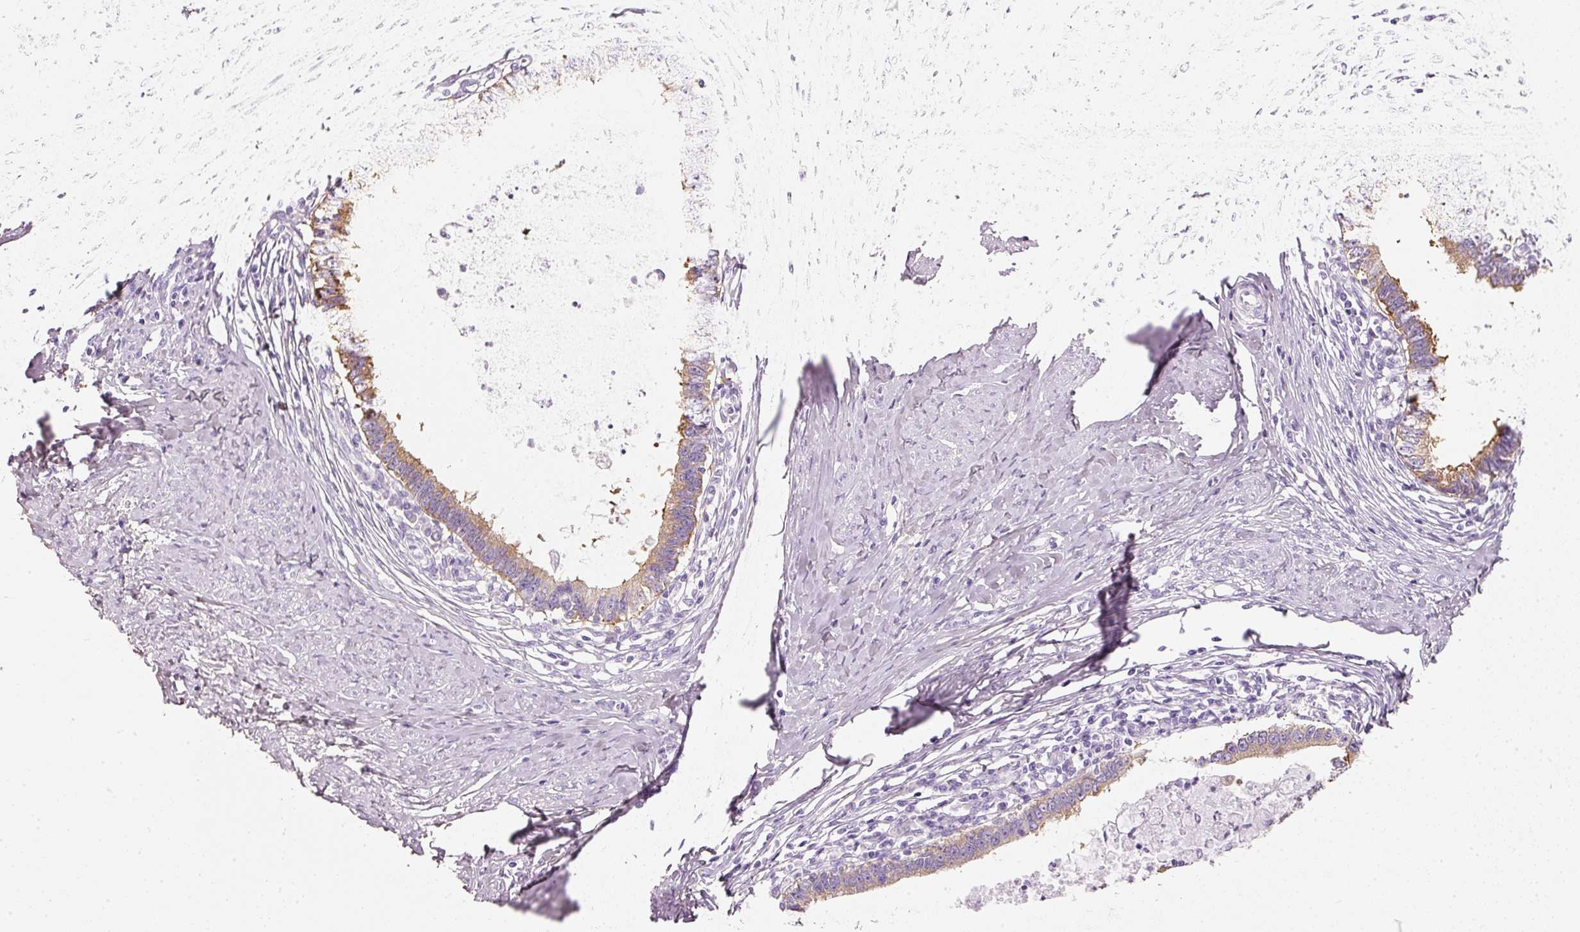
{"staining": {"intensity": "moderate", "quantity": "25%-75%", "location": "cytoplasmic/membranous"}, "tissue": "cervical cancer", "cell_type": "Tumor cells", "image_type": "cancer", "snomed": [{"axis": "morphology", "description": "Adenocarcinoma, NOS"}, {"axis": "topography", "description": "Cervix"}], "caption": "About 25%-75% of tumor cells in human cervical adenocarcinoma display moderate cytoplasmic/membranous protein positivity as visualized by brown immunohistochemical staining.", "gene": "PDXDC1", "patient": {"sex": "female", "age": 36}}